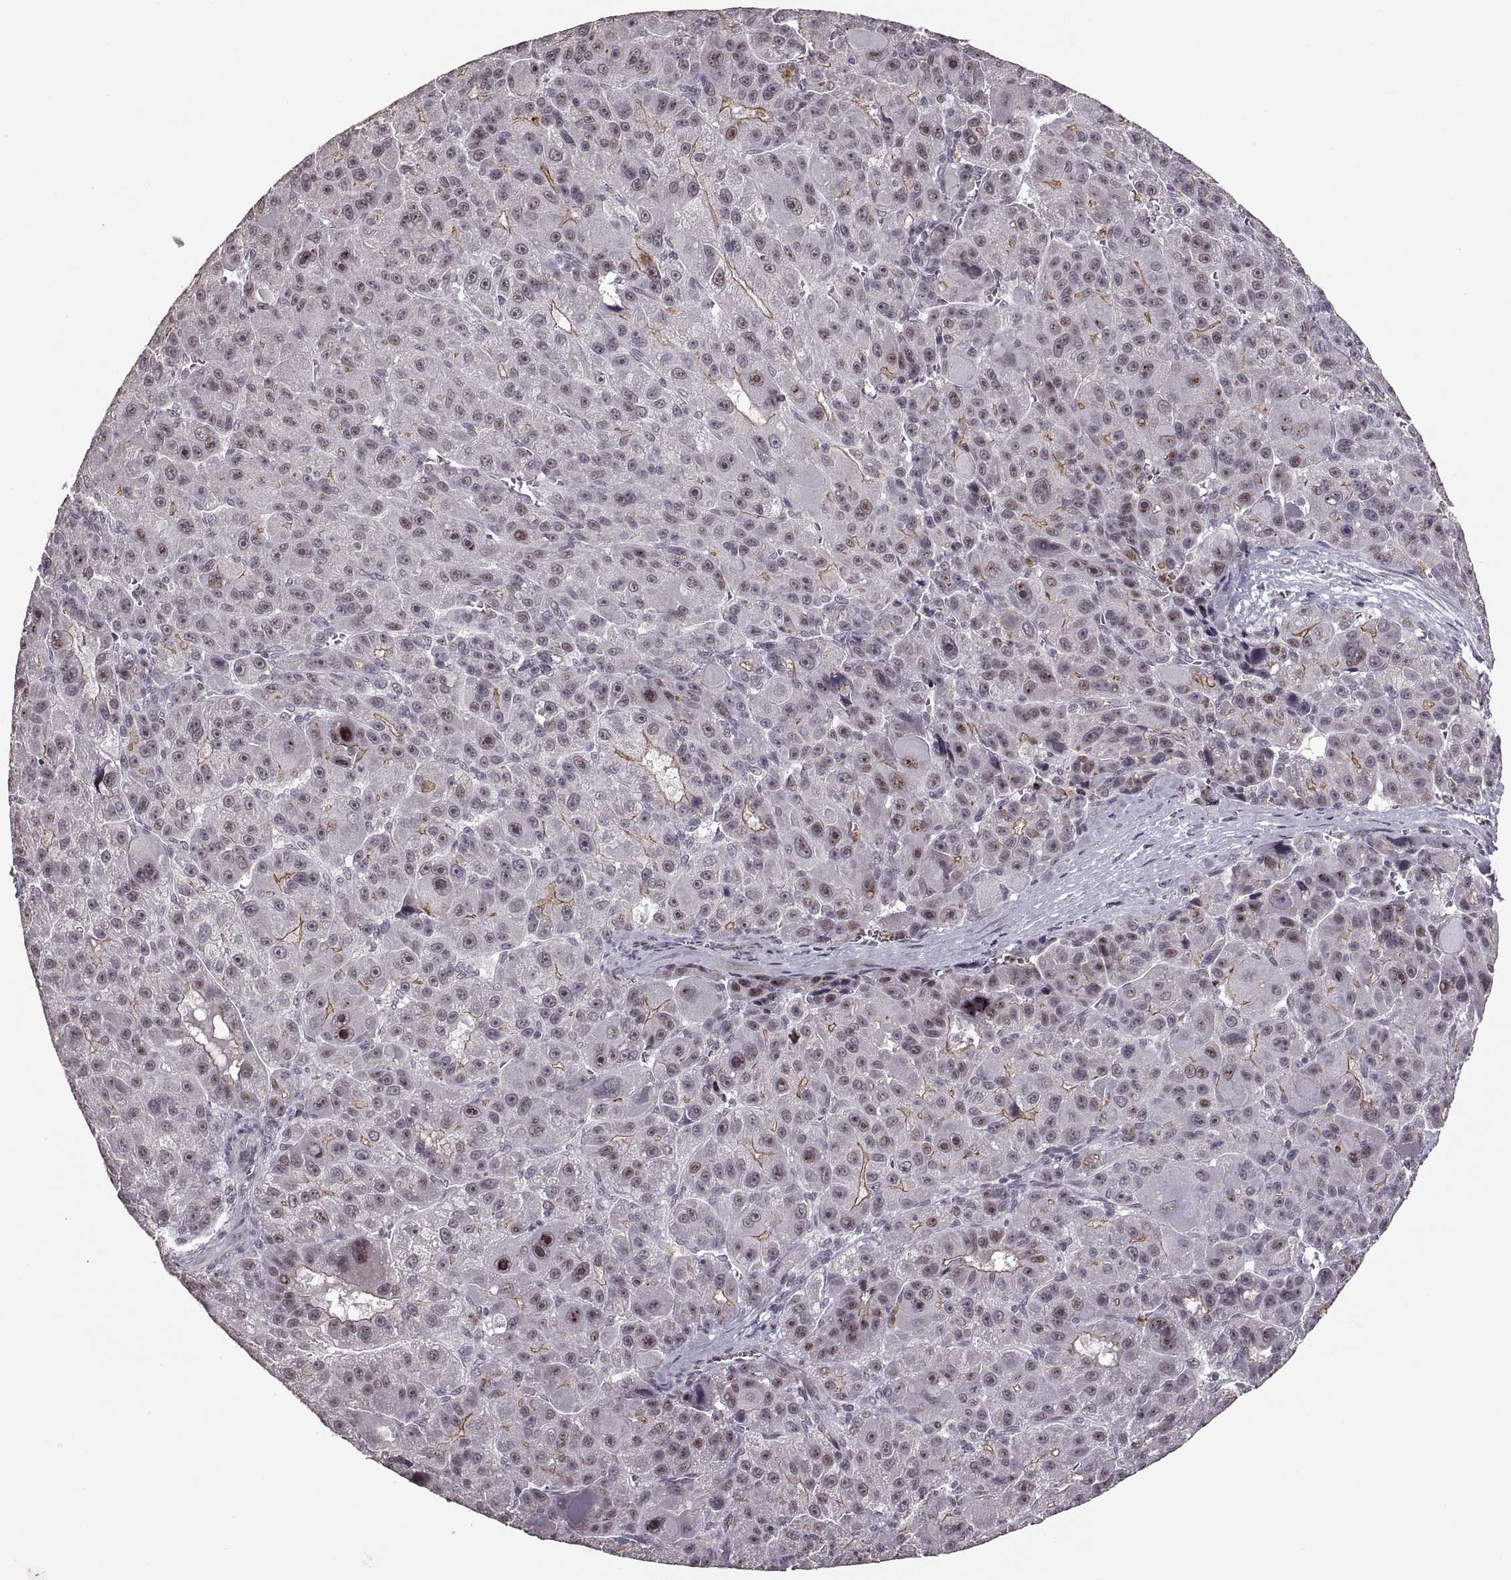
{"staining": {"intensity": "moderate", "quantity": "<25%", "location": "cytoplasmic/membranous"}, "tissue": "liver cancer", "cell_type": "Tumor cells", "image_type": "cancer", "snomed": [{"axis": "morphology", "description": "Carcinoma, Hepatocellular, NOS"}, {"axis": "topography", "description": "Liver"}], "caption": "IHC staining of liver cancer (hepatocellular carcinoma), which reveals low levels of moderate cytoplasmic/membranous staining in approximately <25% of tumor cells indicating moderate cytoplasmic/membranous protein positivity. The staining was performed using DAB (brown) for protein detection and nuclei were counterstained in hematoxylin (blue).", "gene": "PALS1", "patient": {"sex": "male", "age": 76}}